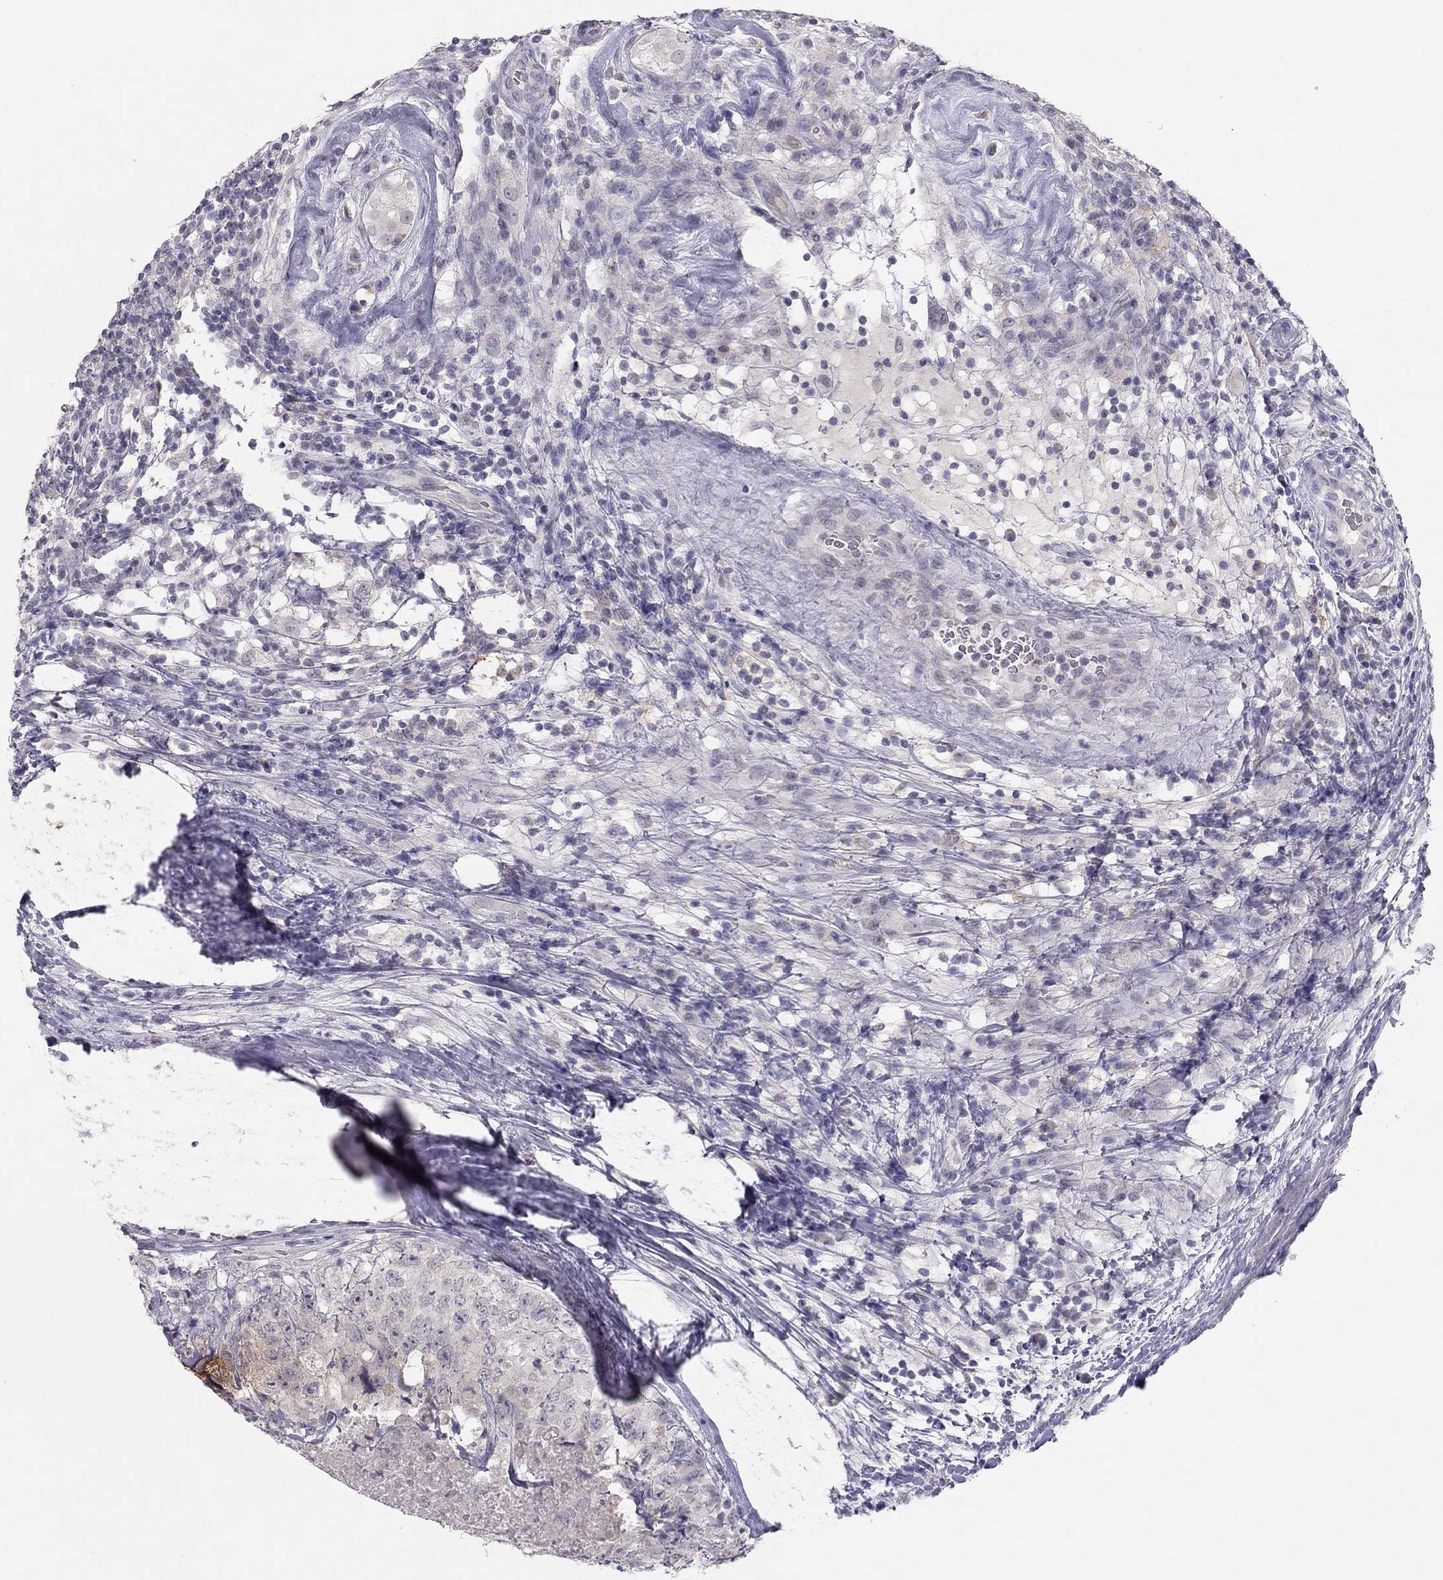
{"staining": {"intensity": "negative", "quantity": "none", "location": "none"}, "tissue": "testis cancer", "cell_type": "Tumor cells", "image_type": "cancer", "snomed": [{"axis": "morphology", "description": "Seminoma, NOS"}, {"axis": "topography", "description": "Testis"}], "caption": "DAB immunohistochemical staining of human testis seminoma displays no significant positivity in tumor cells. (DAB immunohistochemistry, high magnification).", "gene": "ADORA2A", "patient": {"sex": "male", "age": 34}}